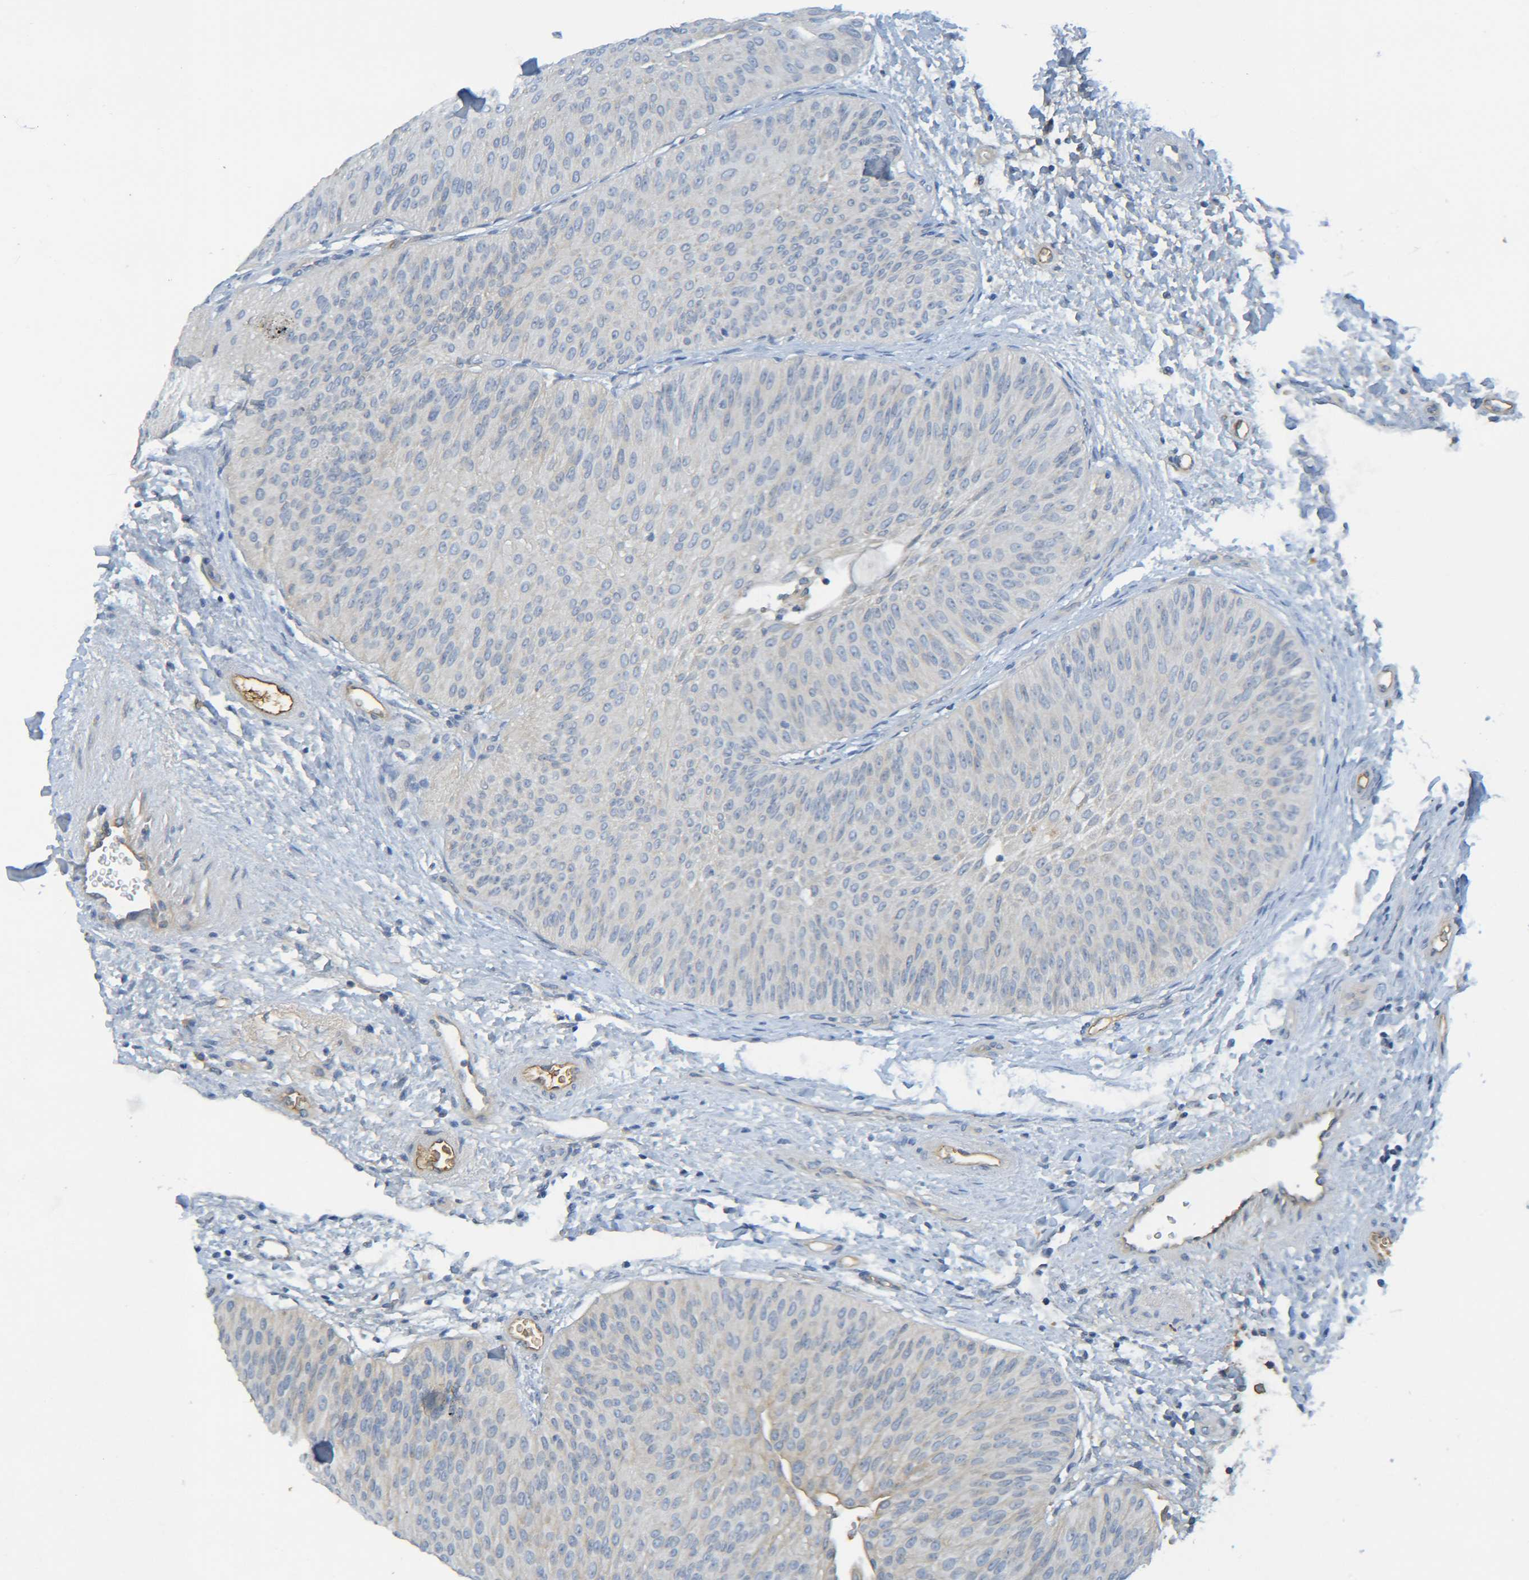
{"staining": {"intensity": "negative", "quantity": "none", "location": "none"}, "tissue": "urothelial cancer", "cell_type": "Tumor cells", "image_type": "cancer", "snomed": [{"axis": "morphology", "description": "Urothelial carcinoma, Low grade"}, {"axis": "topography", "description": "Urinary bladder"}], "caption": "Urothelial cancer stained for a protein using immunohistochemistry displays no expression tumor cells.", "gene": "C1QA", "patient": {"sex": "female", "age": 60}}